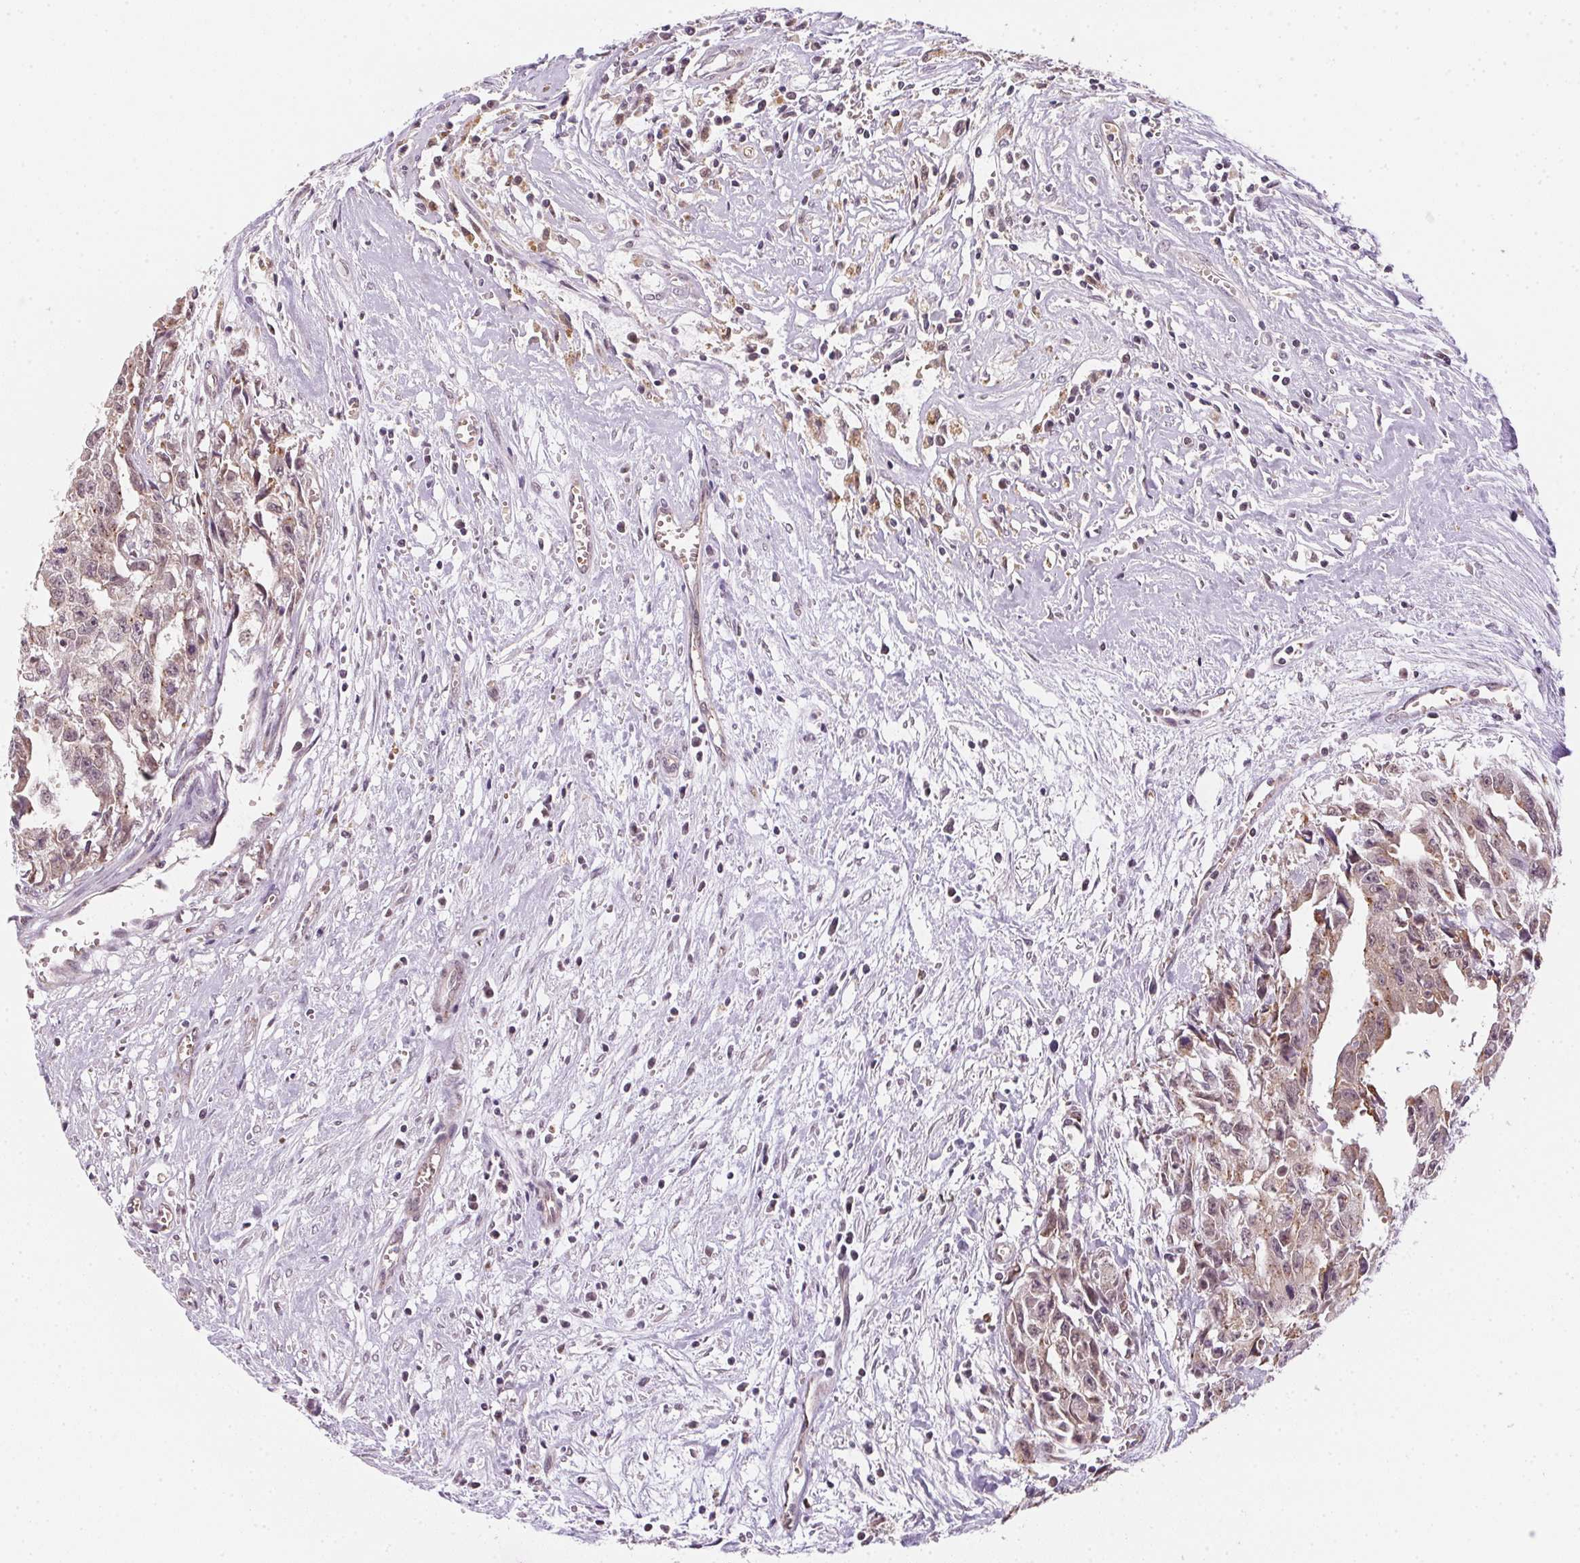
{"staining": {"intensity": "weak", "quantity": "<25%", "location": "cytoplasmic/membranous"}, "tissue": "testis cancer", "cell_type": "Tumor cells", "image_type": "cancer", "snomed": [{"axis": "morphology", "description": "Carcinoma, Embryonal, NOS"}, {"axis": "morphology", "description": "Teratoma, malignant, NOS"}, {"axis": "topography", "description": "Testis"}], "caption": "A photomicrograph of teratoma (malignant) (testis) stained for a protein reveals no brown staining in tumor cells.", "gene": "METTL13", "patient": {"sex": "male", "age": 24}}